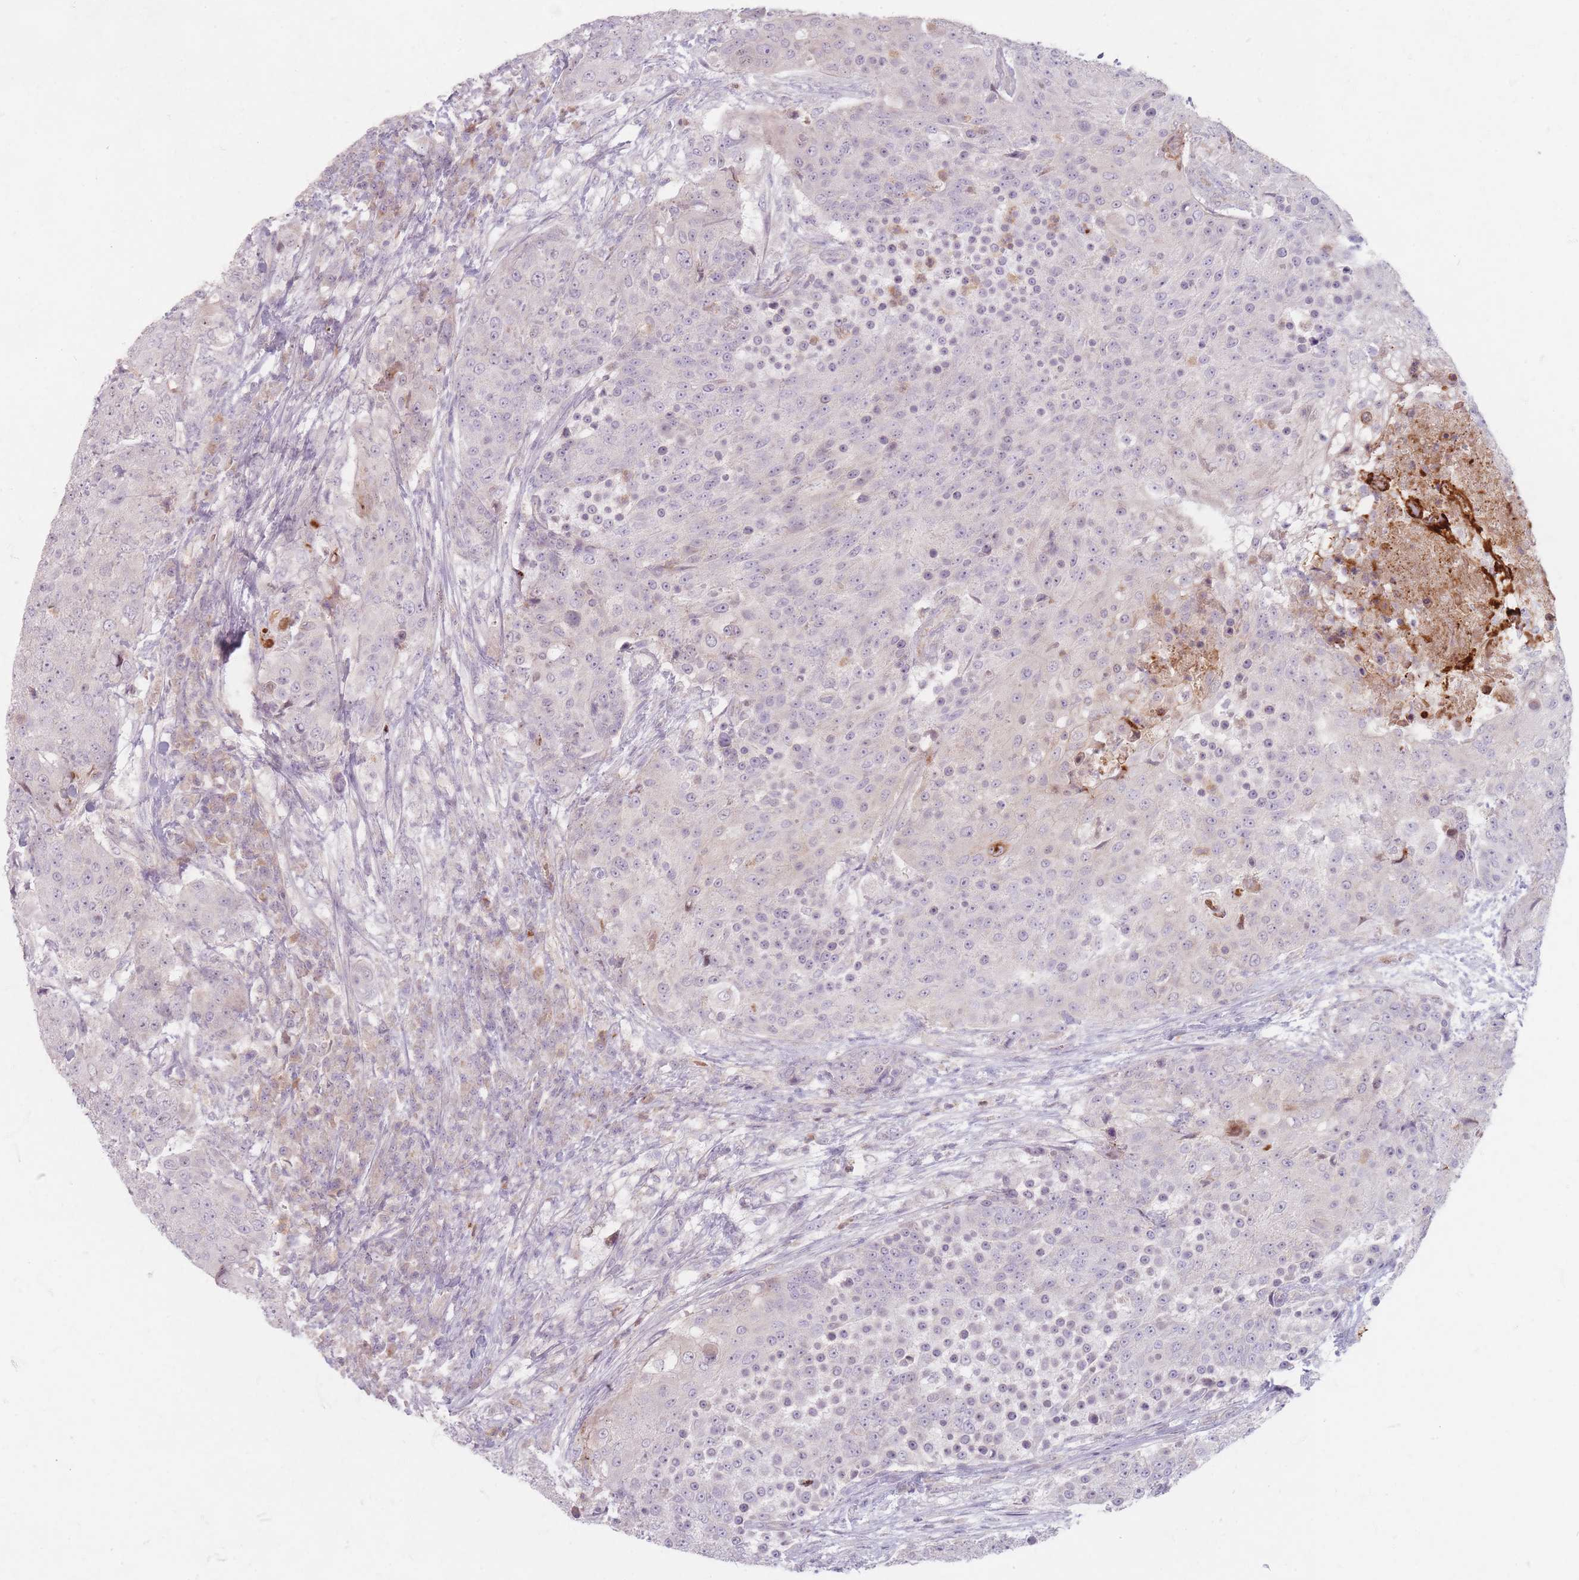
{"staining": {"intensity": "negative", "quantity": "none", "location": "none"}, "tissue": "urothelial cancer", "cell_type": "Tumor cells", "image_type": "cancer", "snomed": [{"axis": "morphology", "description": "Urothelial carcinoma, High grade"}, {"axis": "topography", "description": "Urinary bladder"}], "caption": "This is a histopathology image of IHC staining of high-grade urothelial carcinoma, which shows no staining in tumor cells.", "gene": "CHCHD7", "patient": {"sex": "female", "age": 63}}